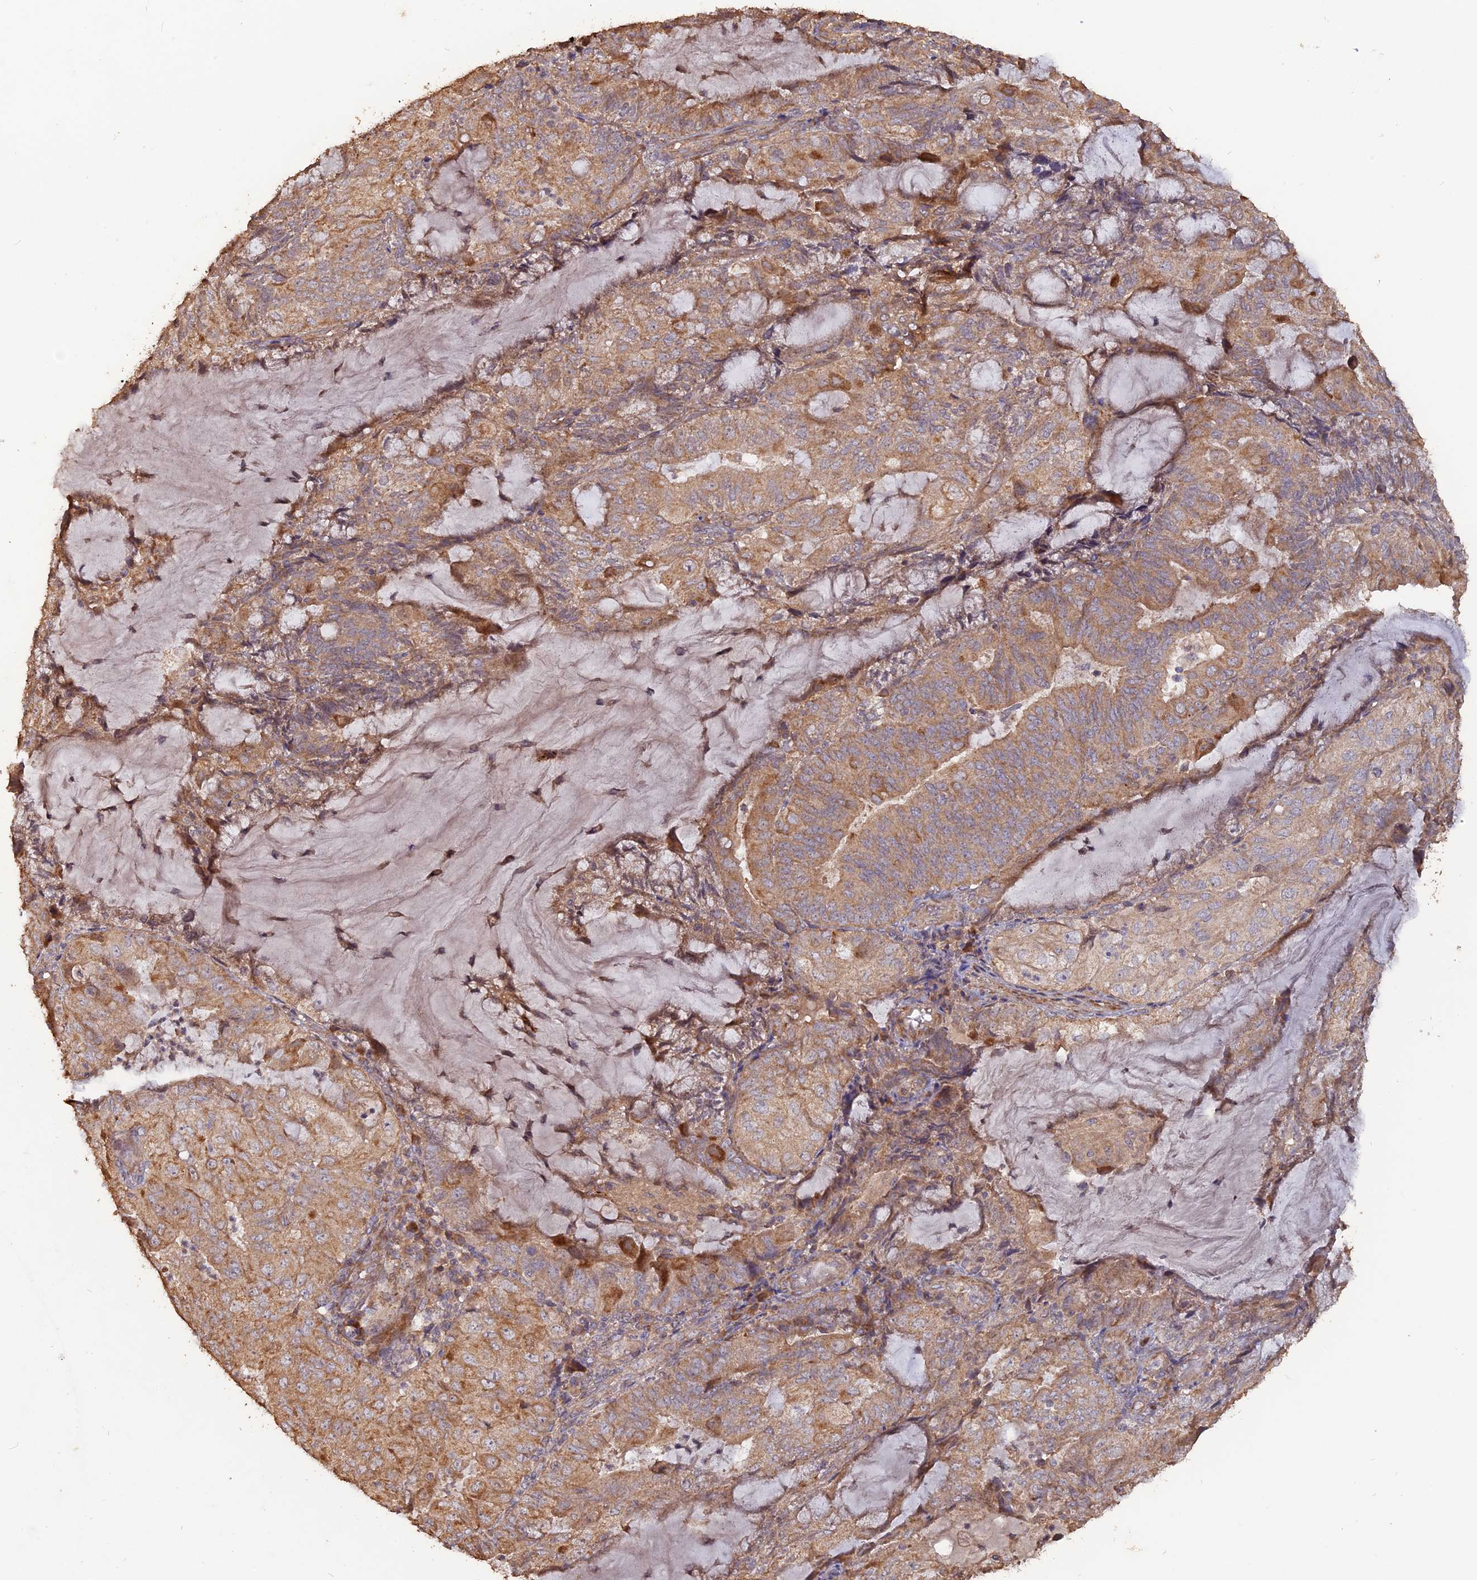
{"staining": {"intensity": "moderate", "quantity": ">75%", "location": "cytoplasmic/membranous"}, "tissue": "endometrial cancer", "cell_type": "Tumor cells", "image_type": "cancer", "snomed": [{"axis": "morphology", "description": "Adenocarcinoma, NOS"}, {"axis": "topography", "description": "Endometrium"}], "caption": "Immunohistochemical staining of human adenocarcinoma (endometrial) displays moderate cytoplasmic/membranous protein expression in about >75% of tumor cells.", "gene": "LAYN", "patient": {"sex": "female", "age": 81}}